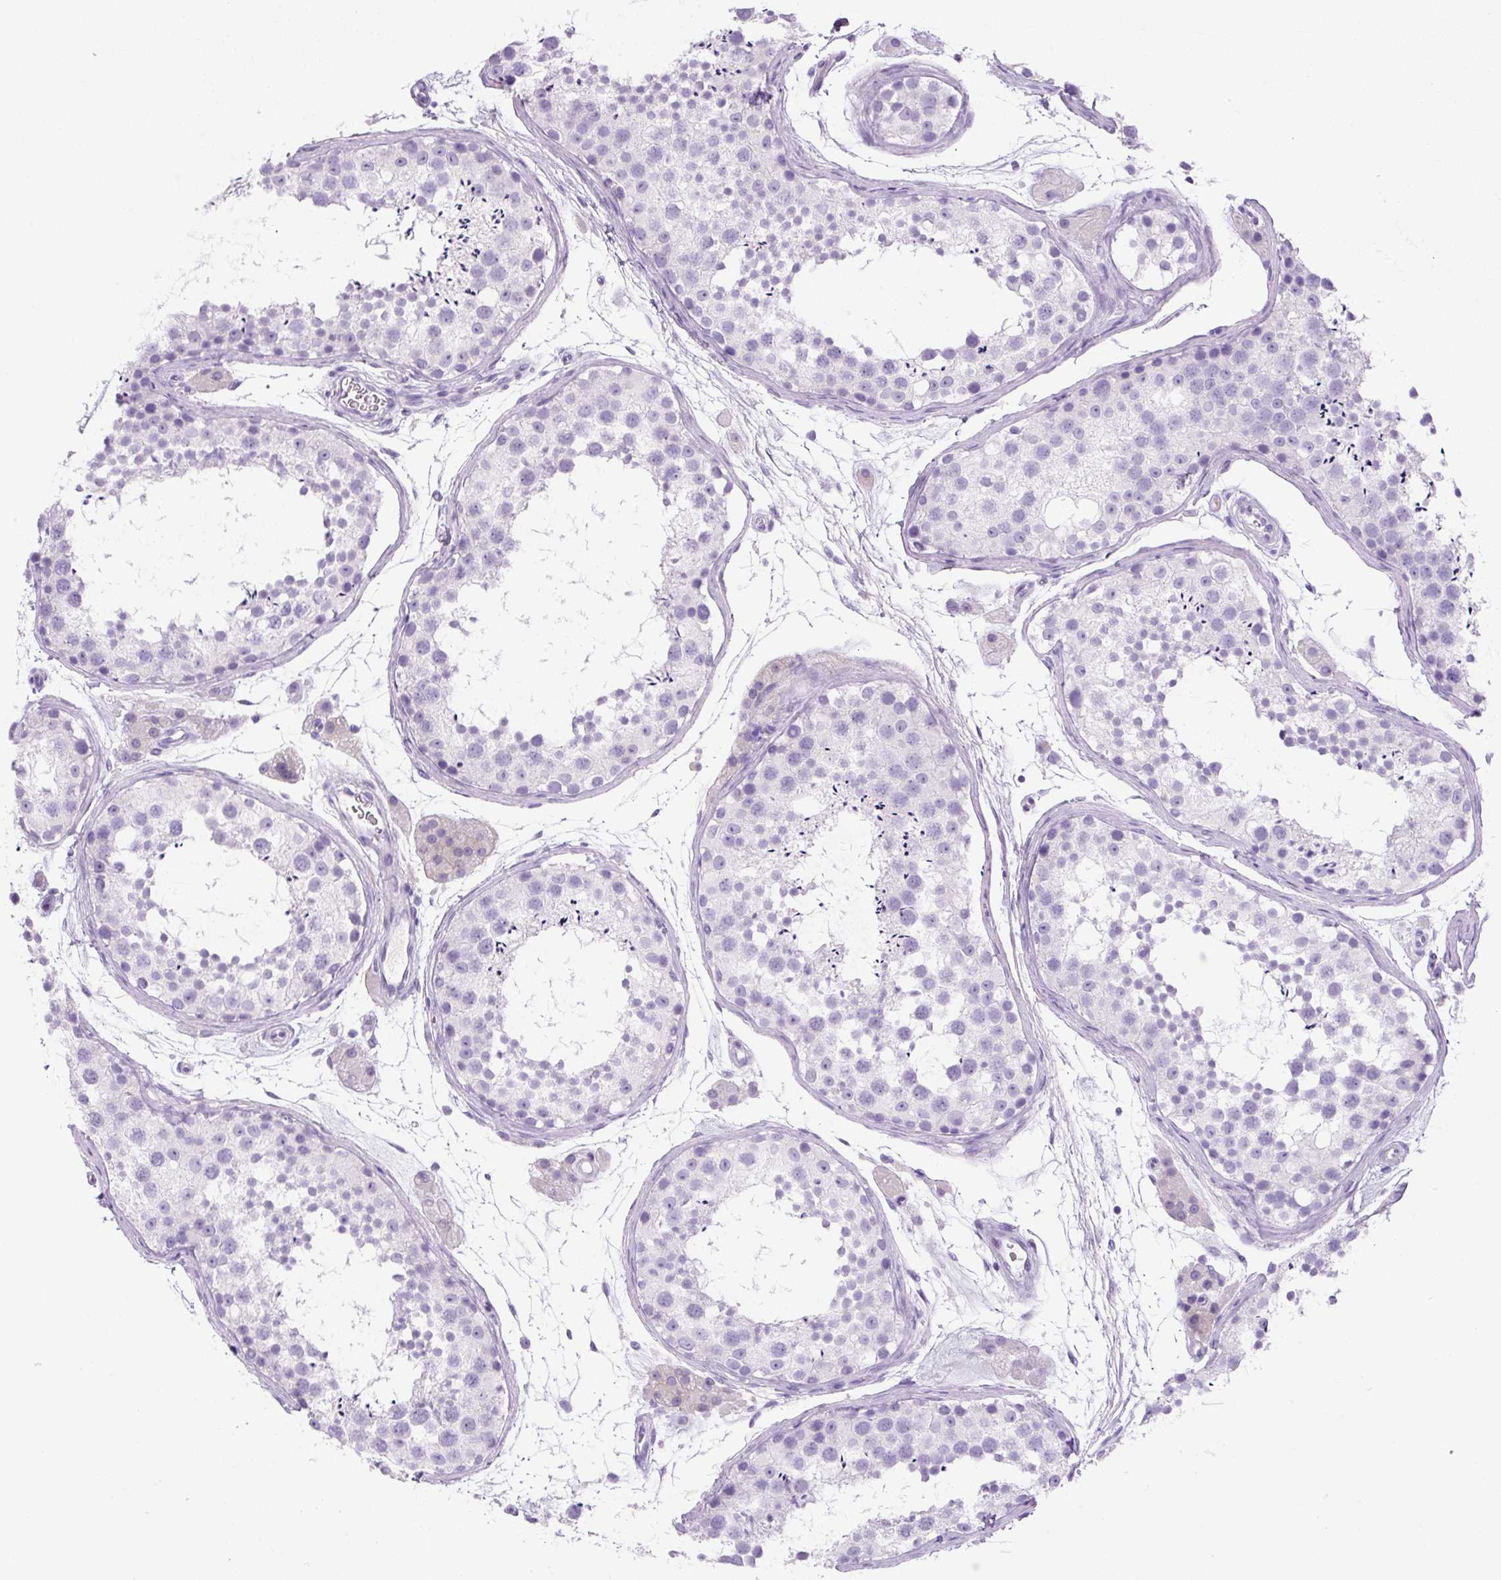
{"staining": {"intensity": "negative", "quantity": "none", "location": "none"}, "tissue": "testis", "cell_type": "Cells in seminiferous ducts", "image_type": "normal", "snomed": [{"axis": "morphology", "description": "Normal tissue, NOS"}, {"axis": "topography", "description": "Testis"}], "caption": "A micrograph of human testis is negative for staining in cells in seminiferous ducts.", "gene": "PRRT1", "patient": {"sex": "male", "age": 41}}